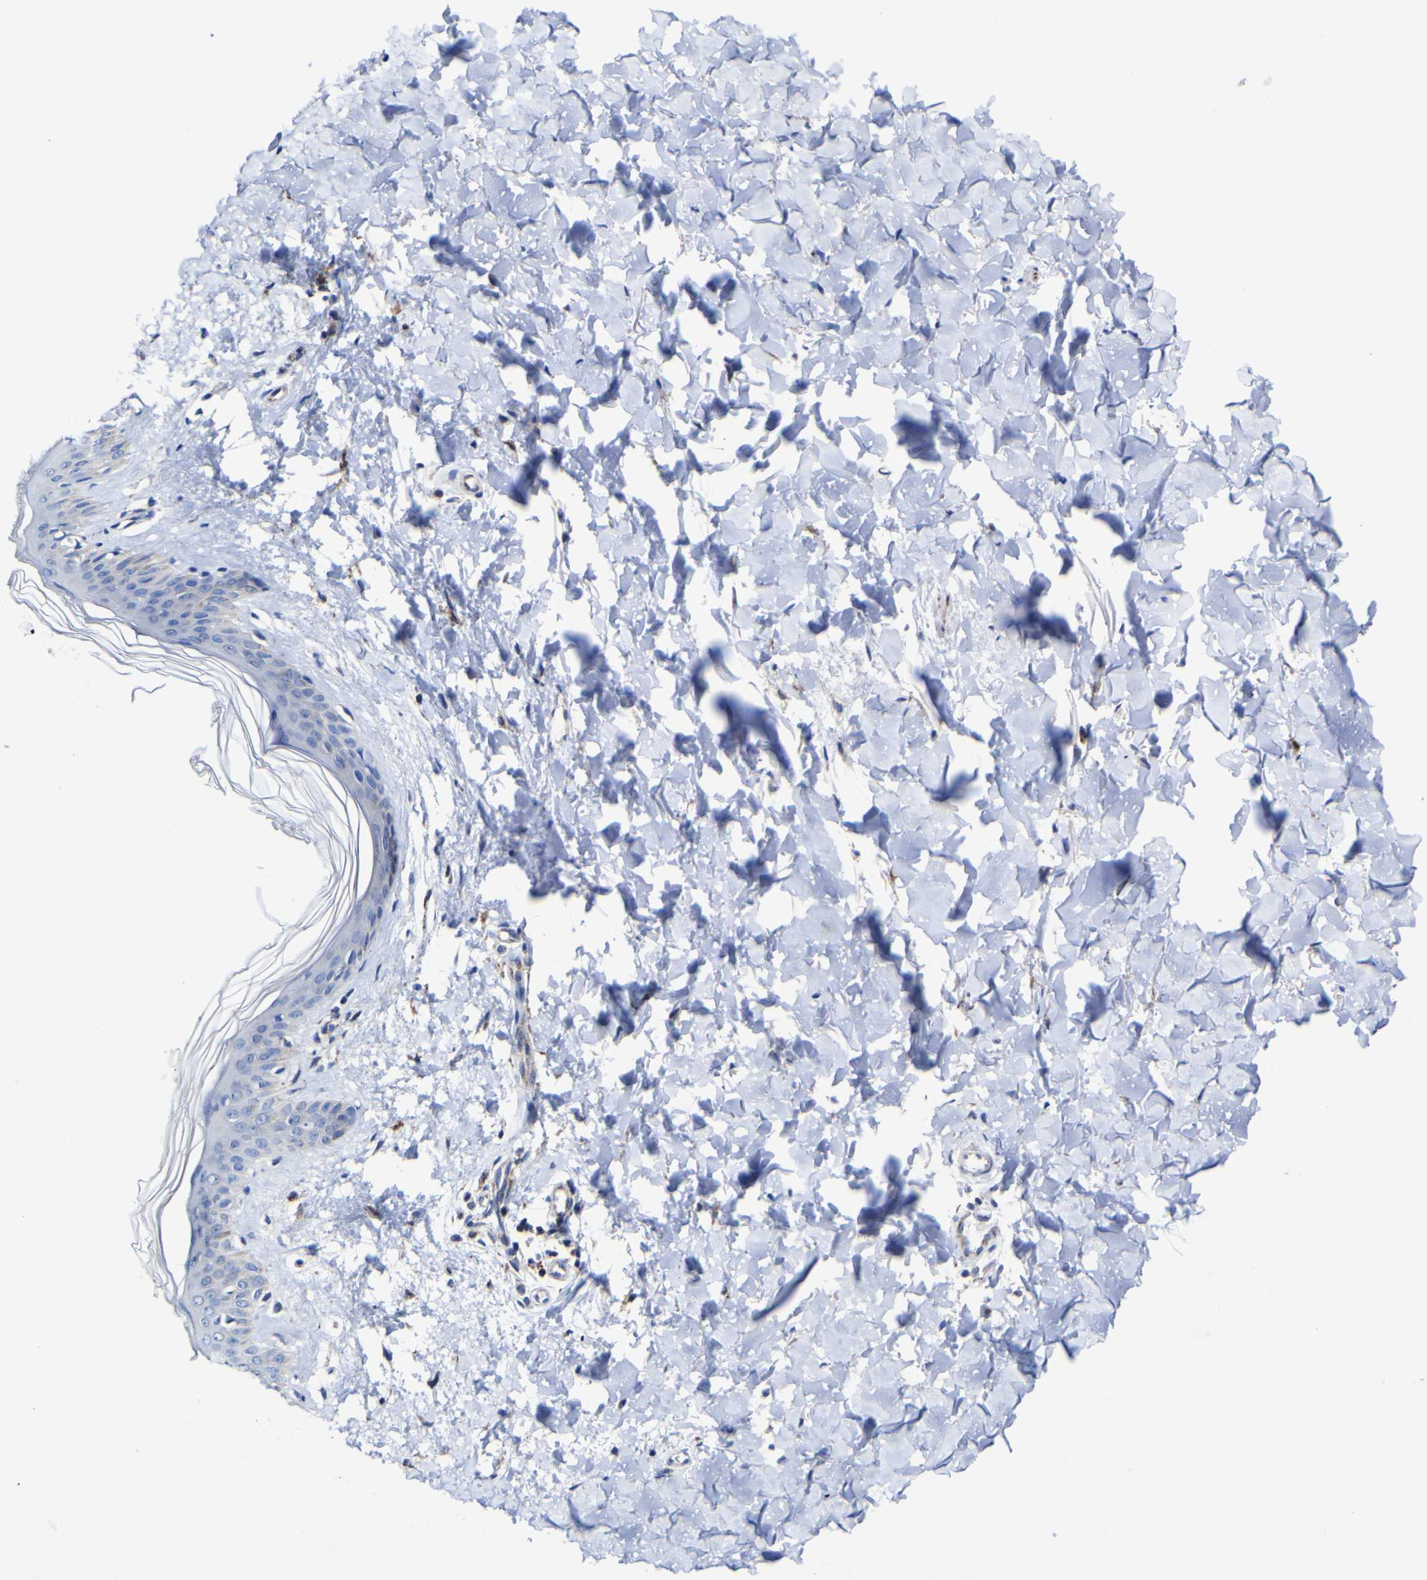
{"staining": {"intensity": "moderate", "quantity": "<25%", "location": "cytoplasmic/membranous"}, "tissue": "skin", "cell_type": "Fibroblasts", "image_type": "normal", "snomed": [{"axis": "morphology", "description": "Normal tissue, NOS"}, {"axis": "topography", "description": "Skin"}], "caption": "Protein positivity by immunohistochemistry (IHC) exhibits moderate cytoplasmic/membranous positivity in approximately <25% of fibroblasts in benign skin.", "gene": "CCDC90B", "patient": {"sex": "female", "age": 41}}